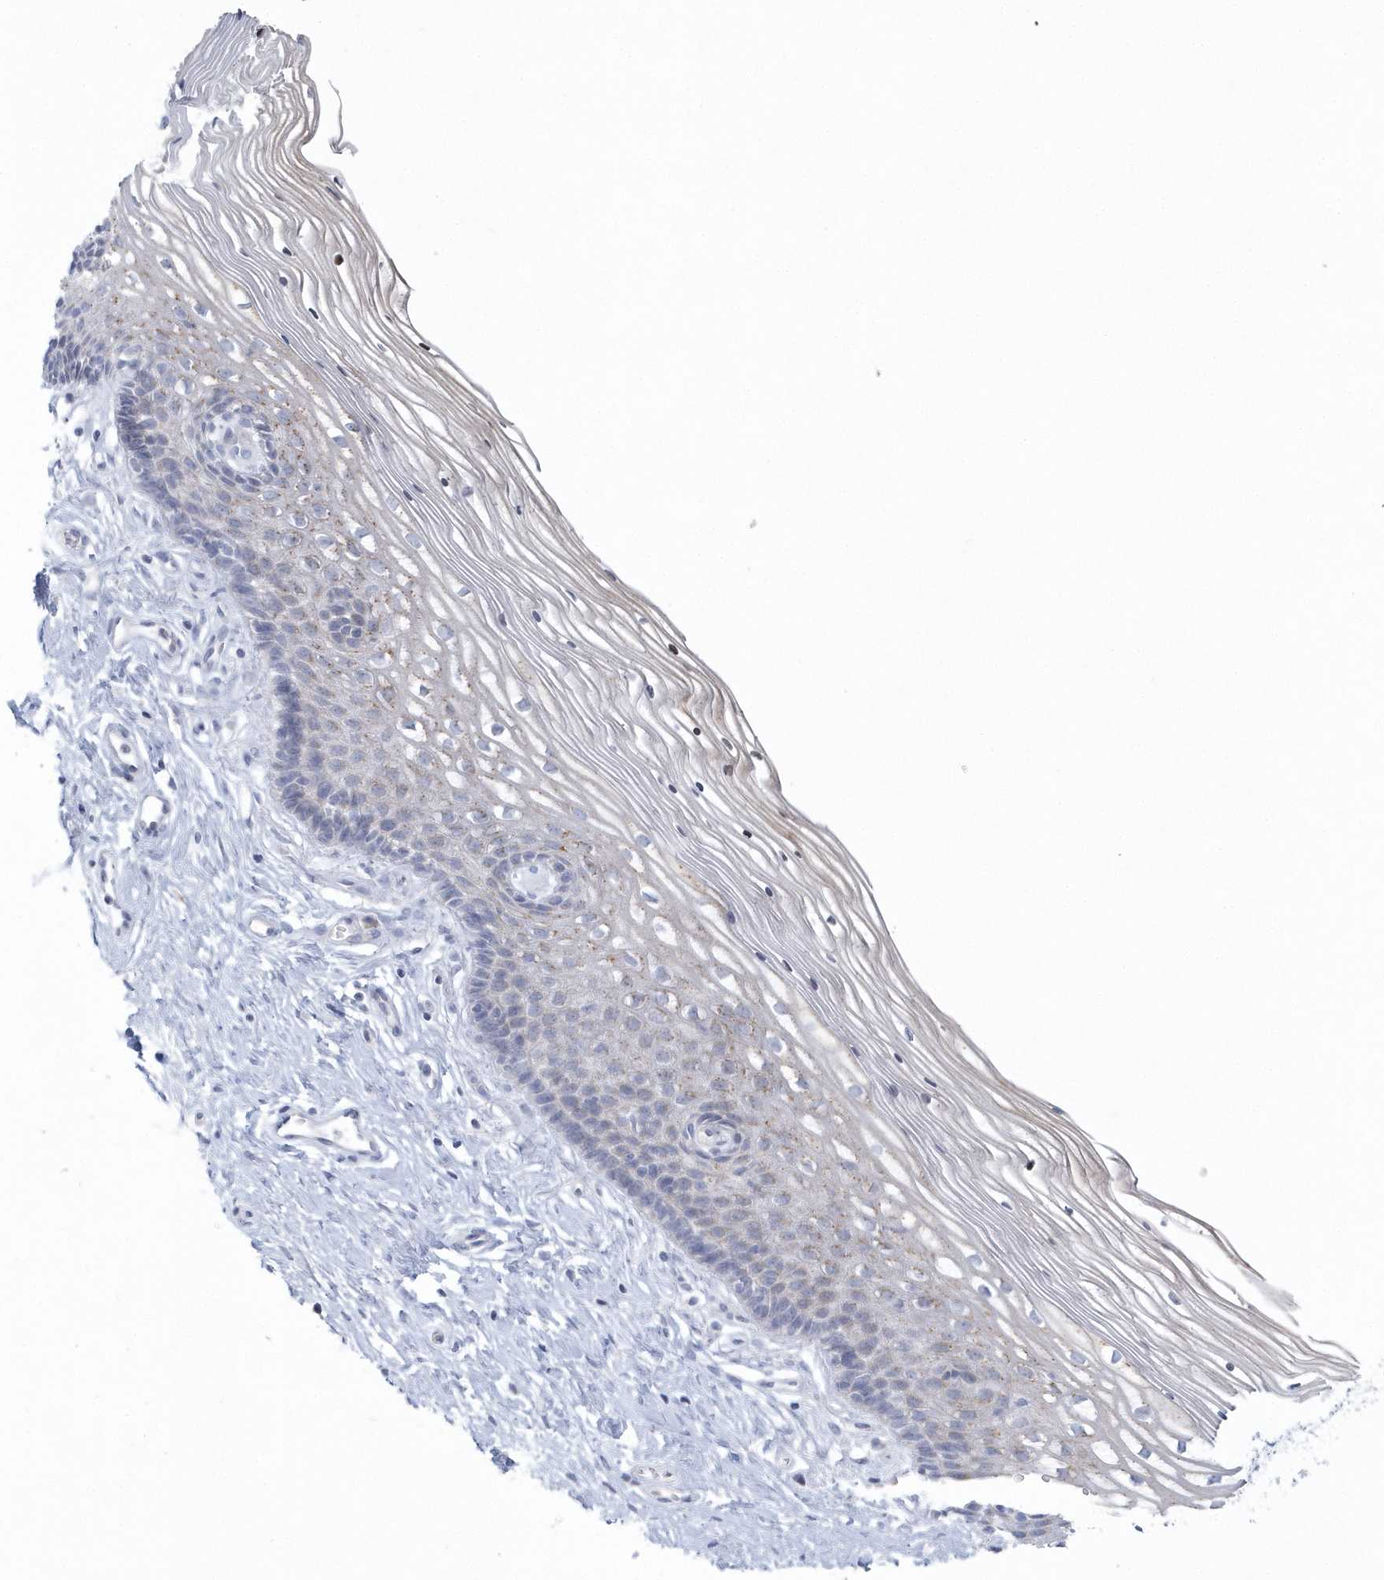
{"staining": {"intensity": "negative", "quantity": "none", "location": "none"}, "tissue": "cervix", "cell_type": "Glandular cells", "image_type": "normal", "snomed": [{"axis": "morphology", "description": "Normal tissue, NOS"}, {"axis": "topography", "description": "Cervix"}], "caption": "This is an immunohistochemistry (IHC) image of normal cervix. There is no staining in glandular cells.", "gene": "NIPAL1", "patient": {"sex": "female", "age": 33}}